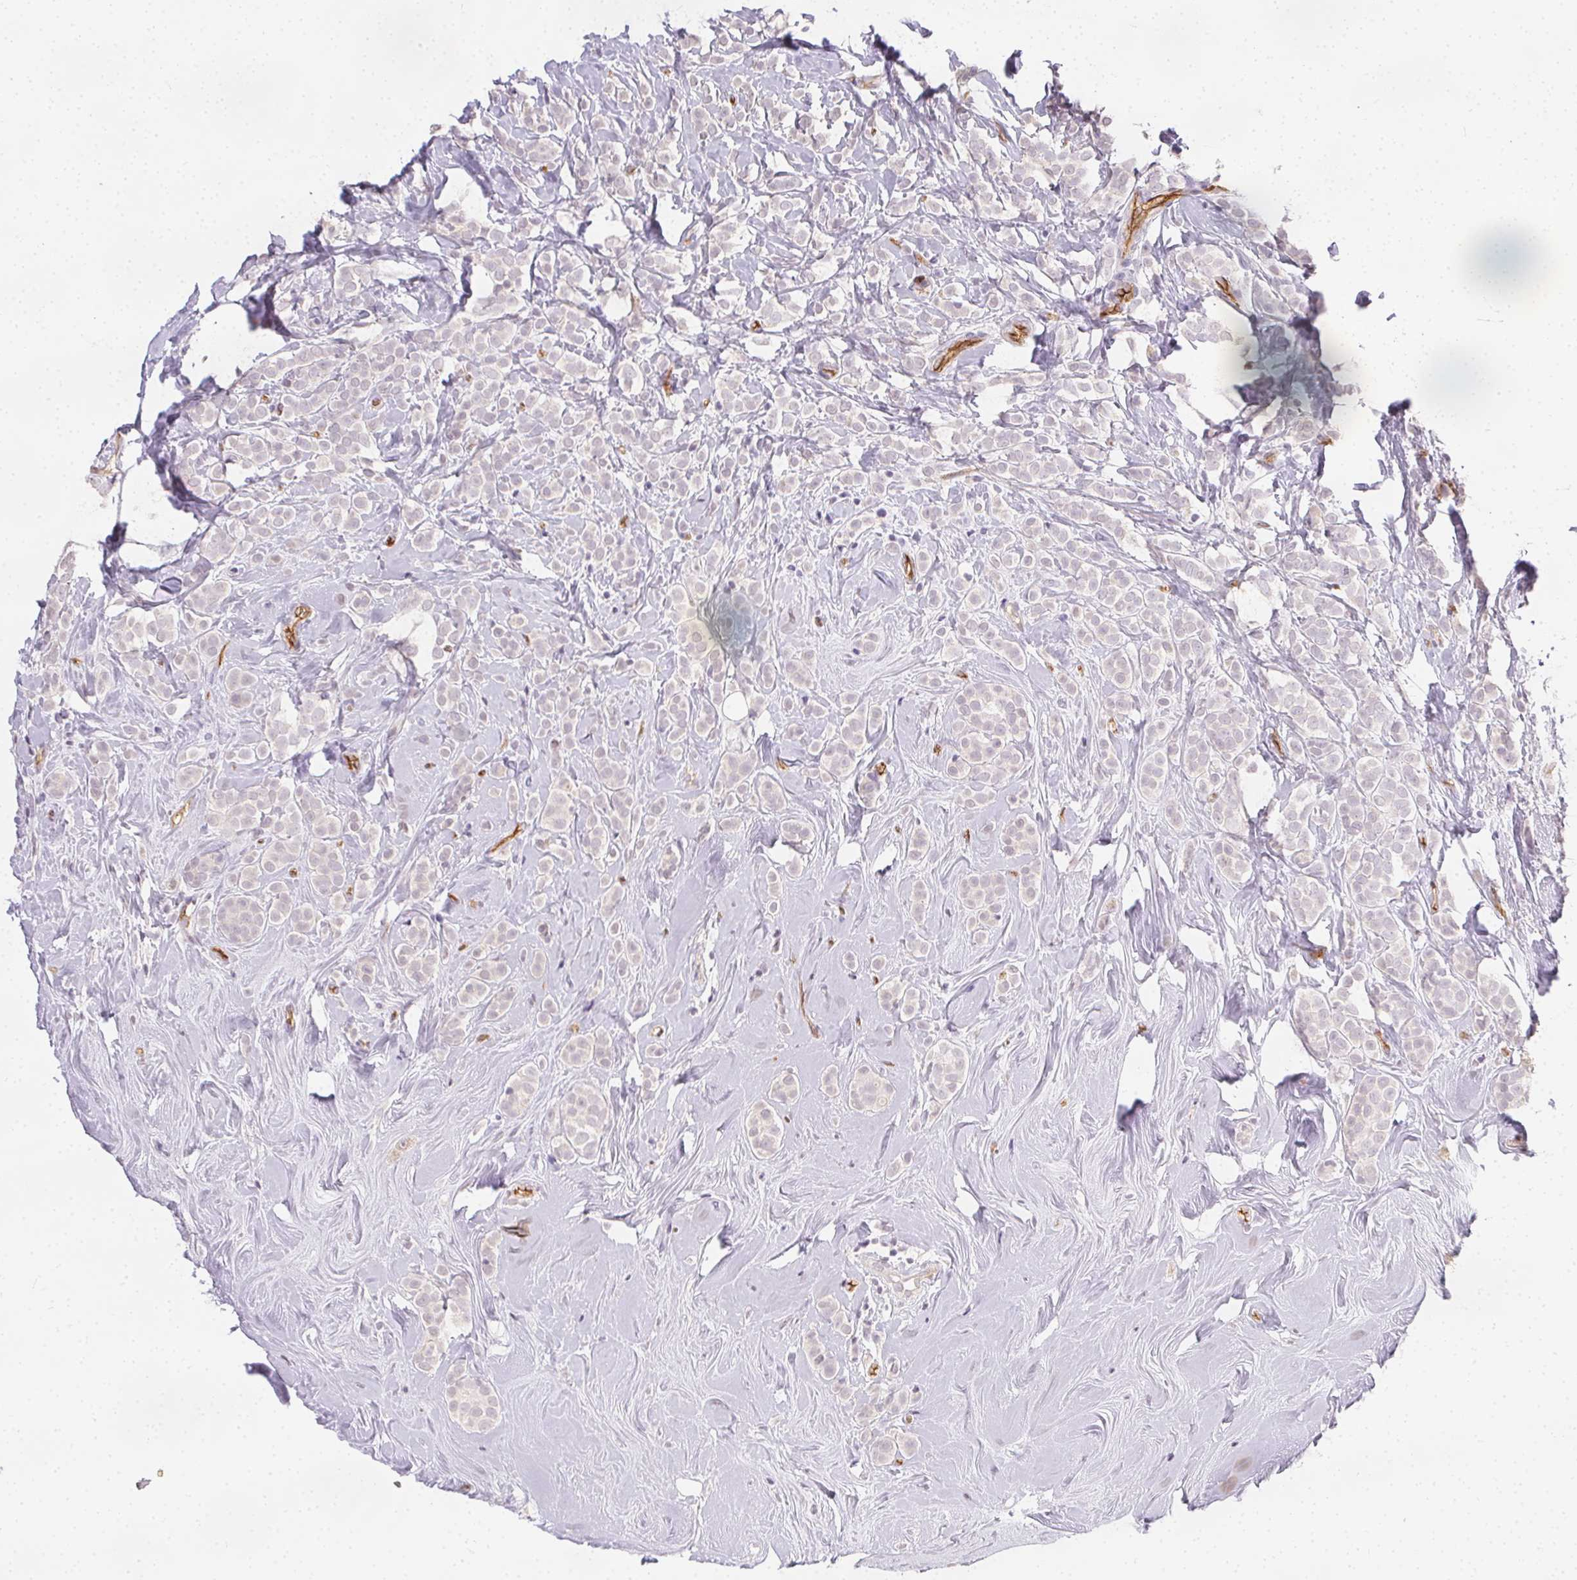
{"staining": {"intensity": "negative", "quantity": "none", "location": "none"}, "tissue": "breast cancer", "cell_type": "Tumor cells", "image_type": "cancer", "snomed": [{"axis": "morphology", "description": "Lobular carcinoma"}, {"axis": "topography", "description": "Breast"}], "caption": "IHC histopathology image of neoplastic tissue: breast cancer (lobular carcinoma) stained with DAB shows no significant protein positivity in tumor cells.", "gene": "PODXL", "patient": {"sex": "female", "age": 49}}